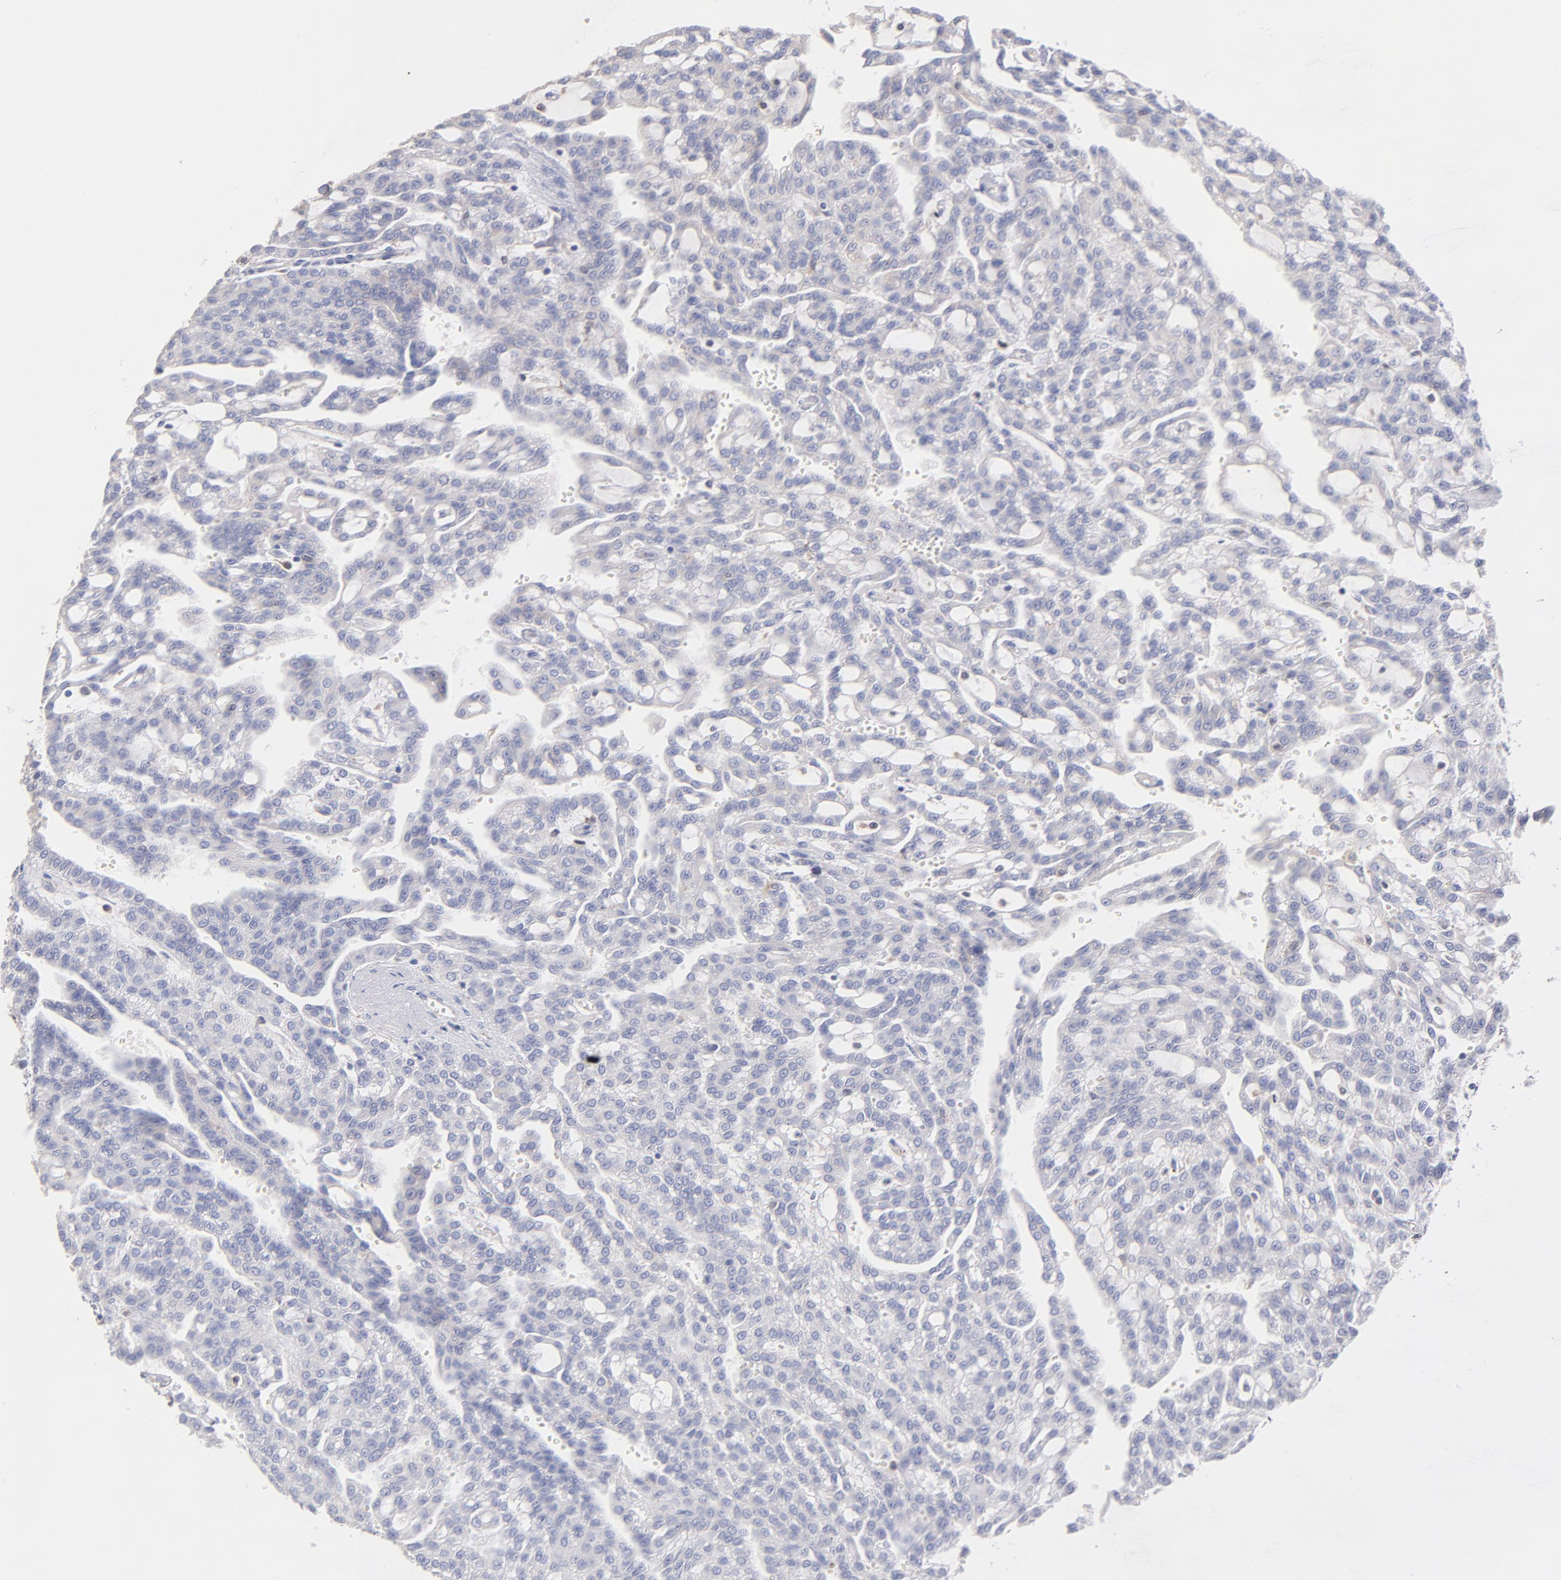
{"staining": {"intensity": "negative", "quantity": "none", "location": "none"}, "tissue": "renal cancer", "cell_type": "Tumor cells", "image_type": "cancer", "snomed": [{"axis": "morphology", "description": "Adenocarcinoma, NOS"}, {"axis": "topography", "description": "Kidney"}], "caption": "A high-resolution image shows immunohistochemistry (IHC) staining of renal adenocarcinoma, which shows no significant positivity in tumor cells.", "gene": "BID", "patient": {"sex": "male", "age": 63}}